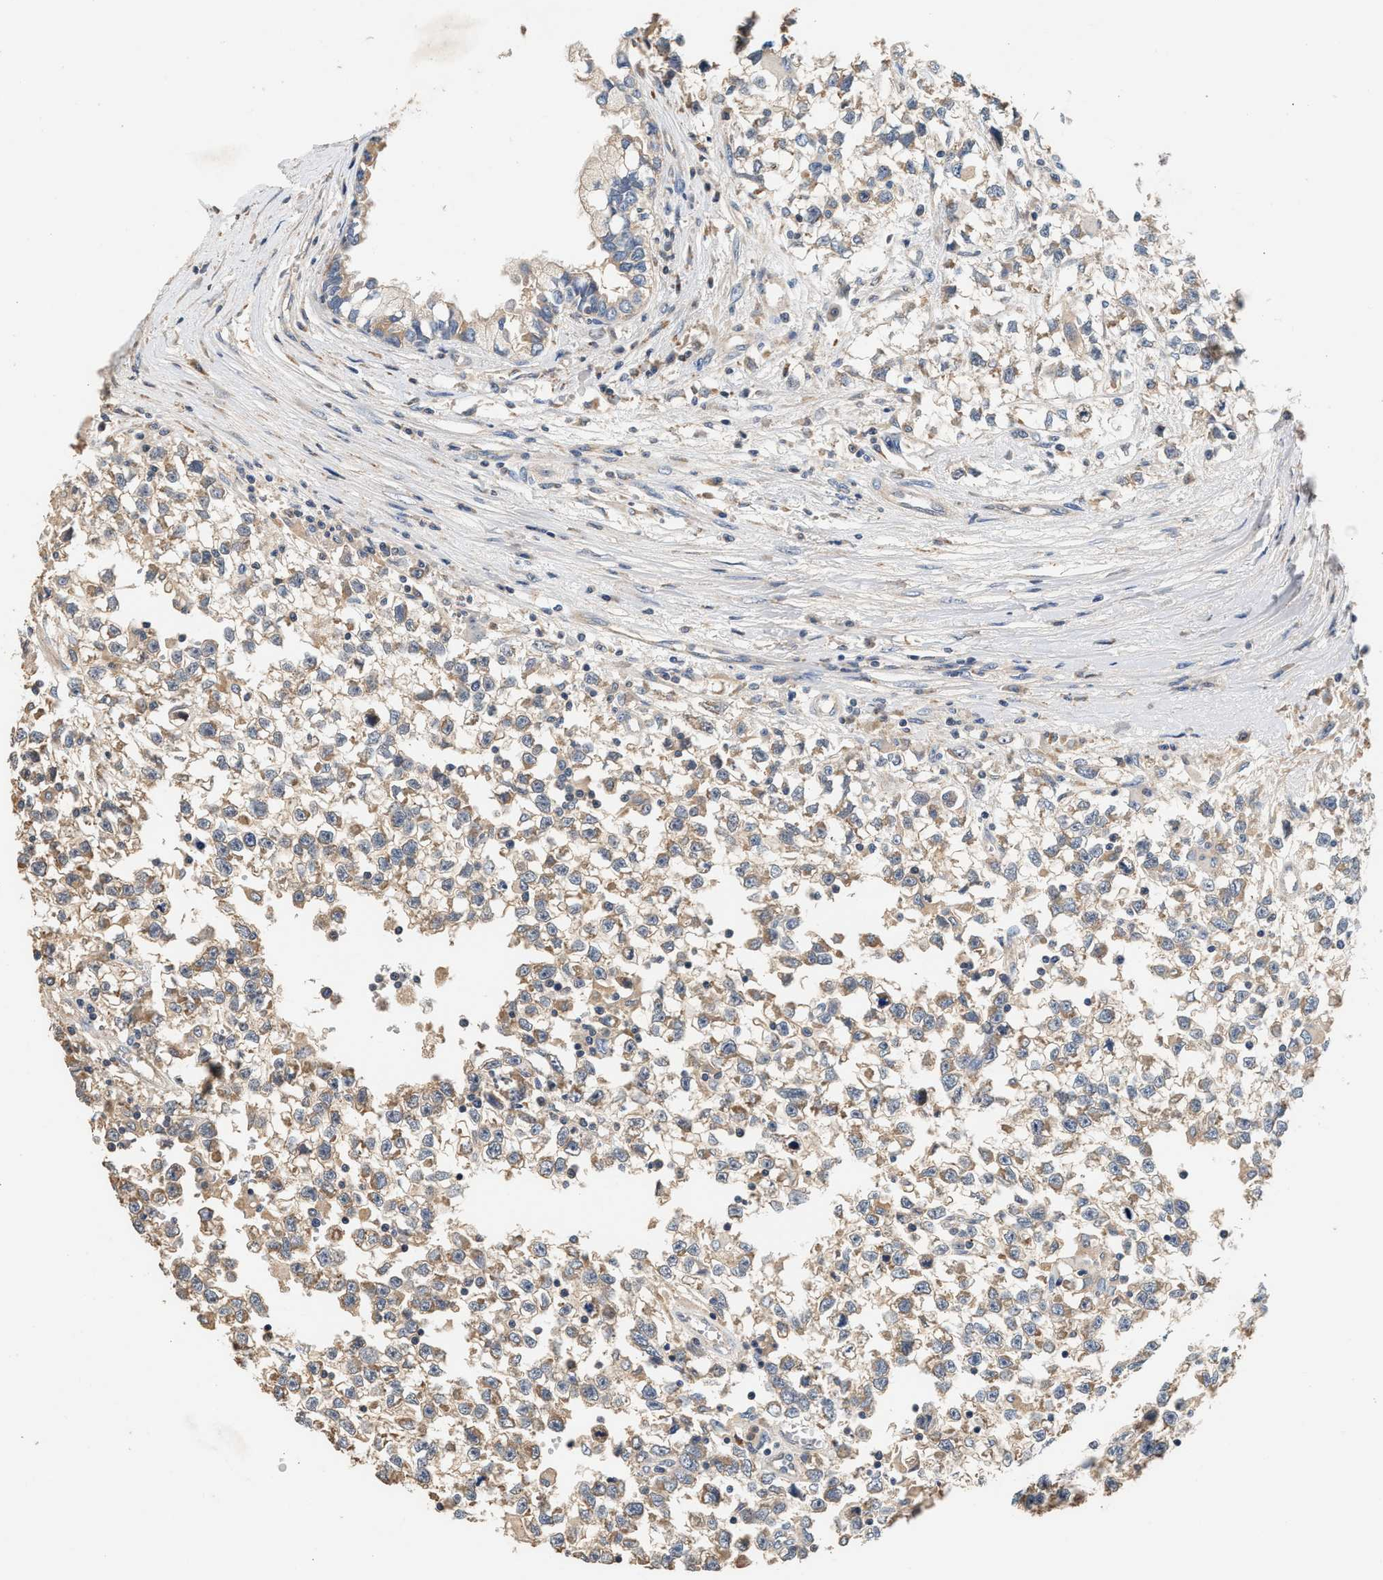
{"staining": {"intensity": "weak", "quantity": ">75%", "location": "cytoplasmic/membranous"}, "tissue": "testis cancer", "cell_type": "Tumor cells", "image_type": "cancer", "snomed": [{"axis": "morphology", "description": "Seminoma, NOS"}, {"axis": "morphology", "description": "Carcinoma, Embryonal, NOS"}, {"axis": "topography", "description": "Testis"}], "caption": "A brown stain labels weak cytoplasmic/membranous staining of a protein in embryonal carcinoma (testis) tumor cells.", "gene": "PTGR3", "patient": {"sex": "male", "age": 51}}